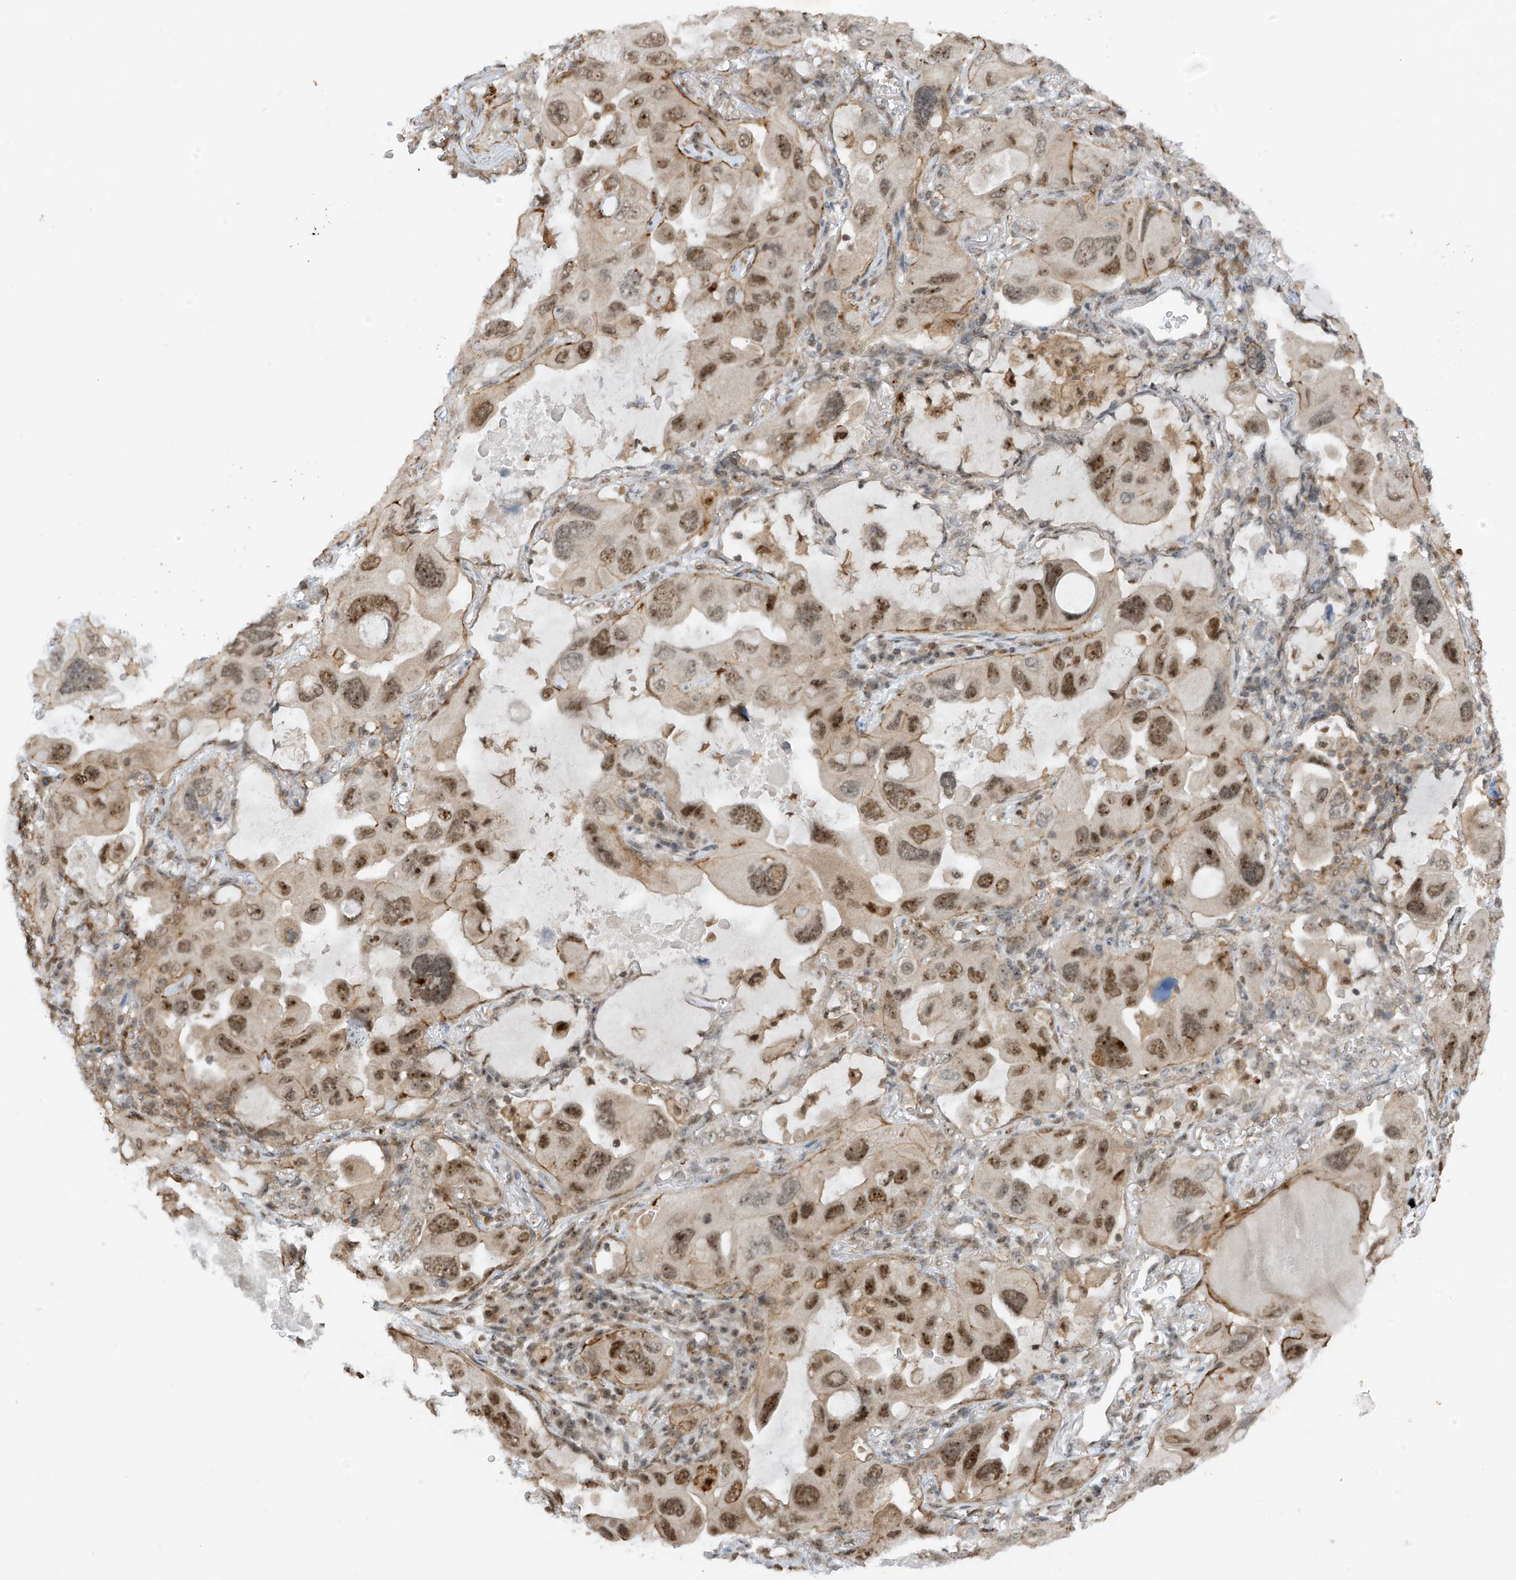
{"staining": {"intensity": "moderate", "quantity": ">75%", "location": "nuclear"}, "tissue": "lung cancer", "cell_type": "Tumor cells", "image_type": "cancer", "snomed": [{"axis": "morphology", "description": "Squamous cell carcinoma, NOS"}, {"axis": "topography", "description": "Lung"}], "caption": "Tumor cells reveal medium levels of moderate nuclear staining in about >75% of cells in squamous cell carcinoma (lung). (IHC, brightfield microscopy, high magnification).", "gene": "REPIN1", "patient": {"sex": "female", "age": 73}}